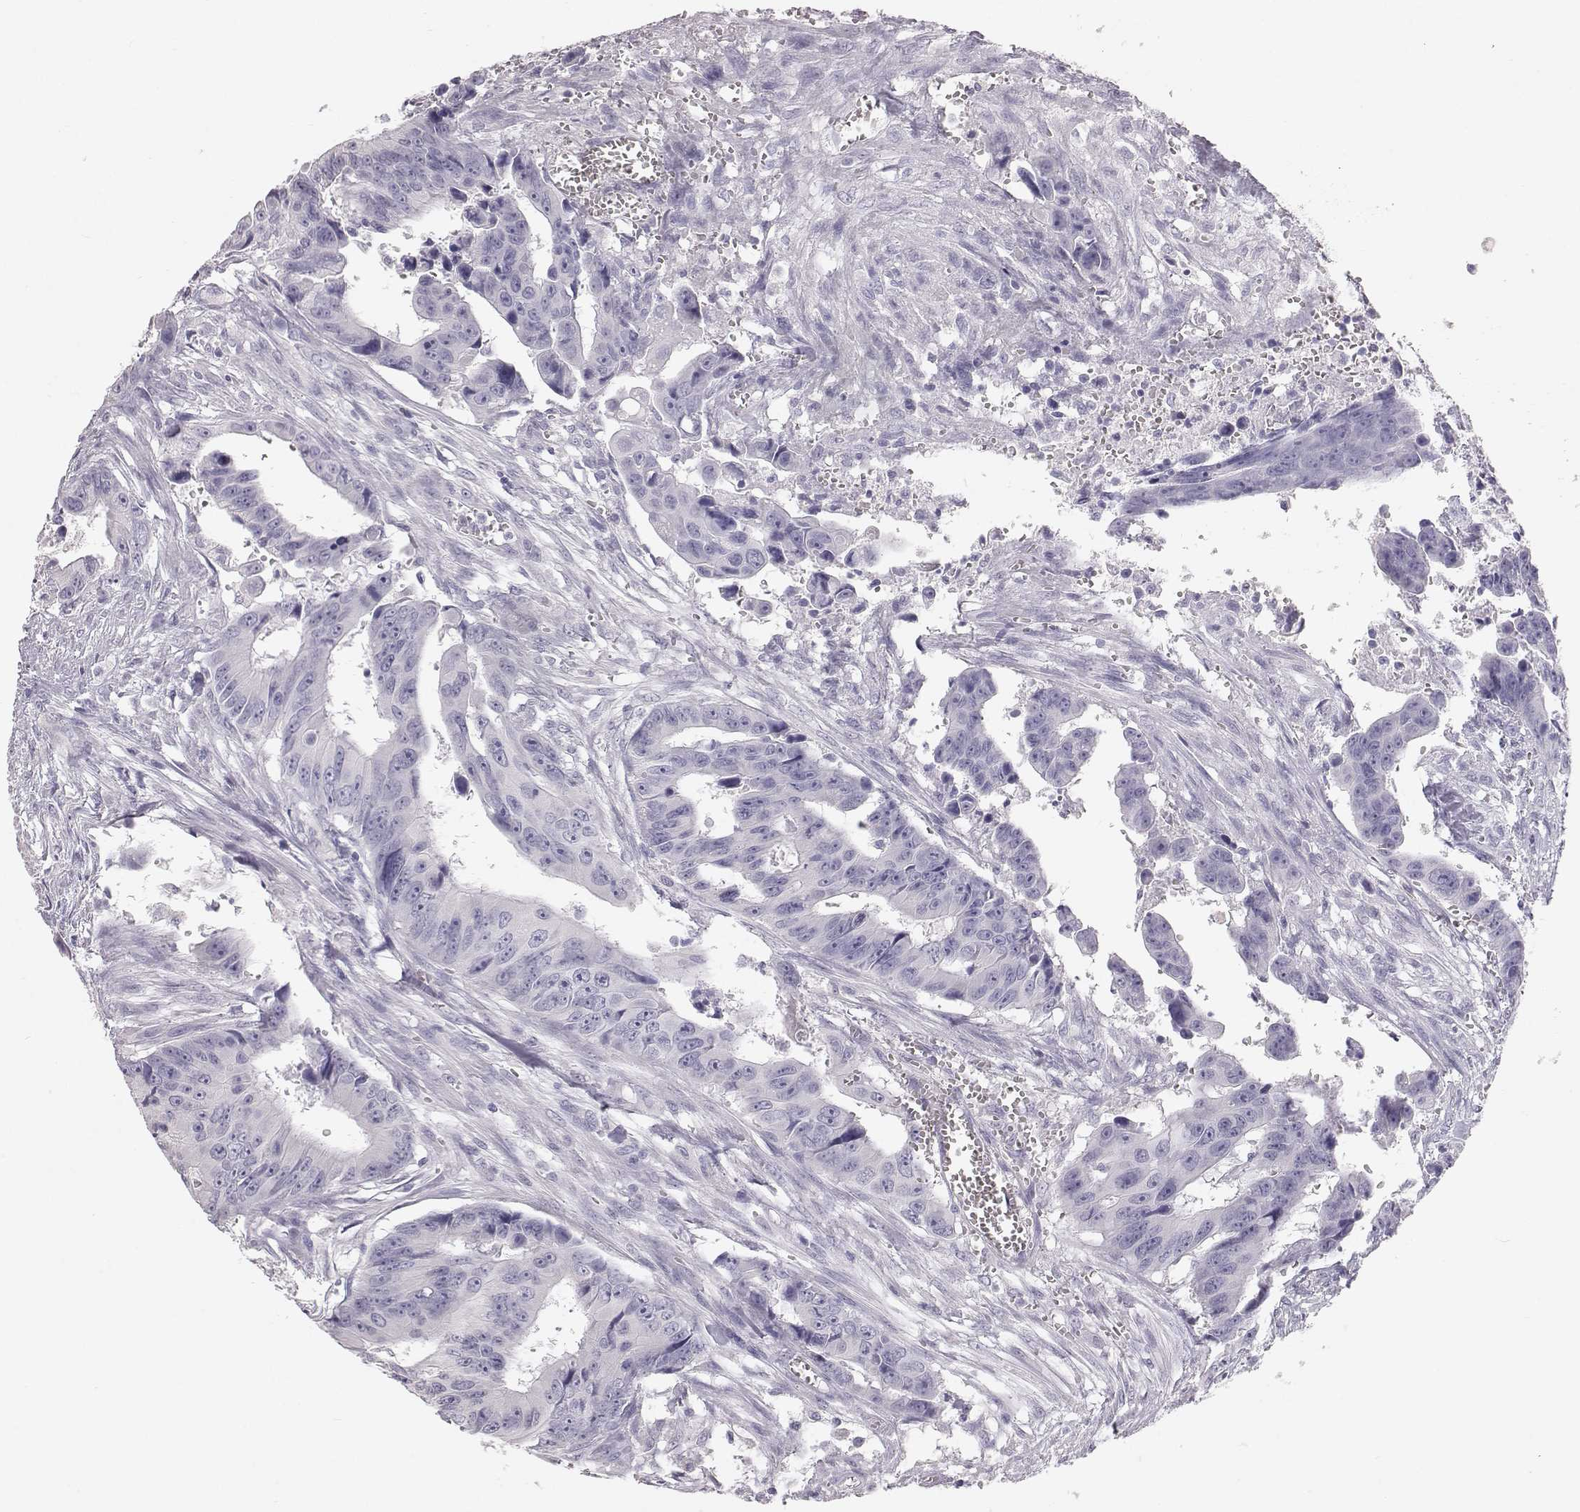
{"staining": {"intensity": "negative", "quantity": "none", "location": "none"}, "tissue": "colorectal cancer", "cell_type": "Tumor cells", "image_type": "cancer", "snomed": [{"axis": "morphology", "description": "Adenocarcinoma, NOS"}, {"axis": "topography", "description": "Colon"}], "caption": "The IHC photomicrograph has no significant expression in tumor cells of colorectal cancer (adenocarcinoma) tissue.", "gene": "KRT33A", "patient": {"sex": "female", "age": 87}}